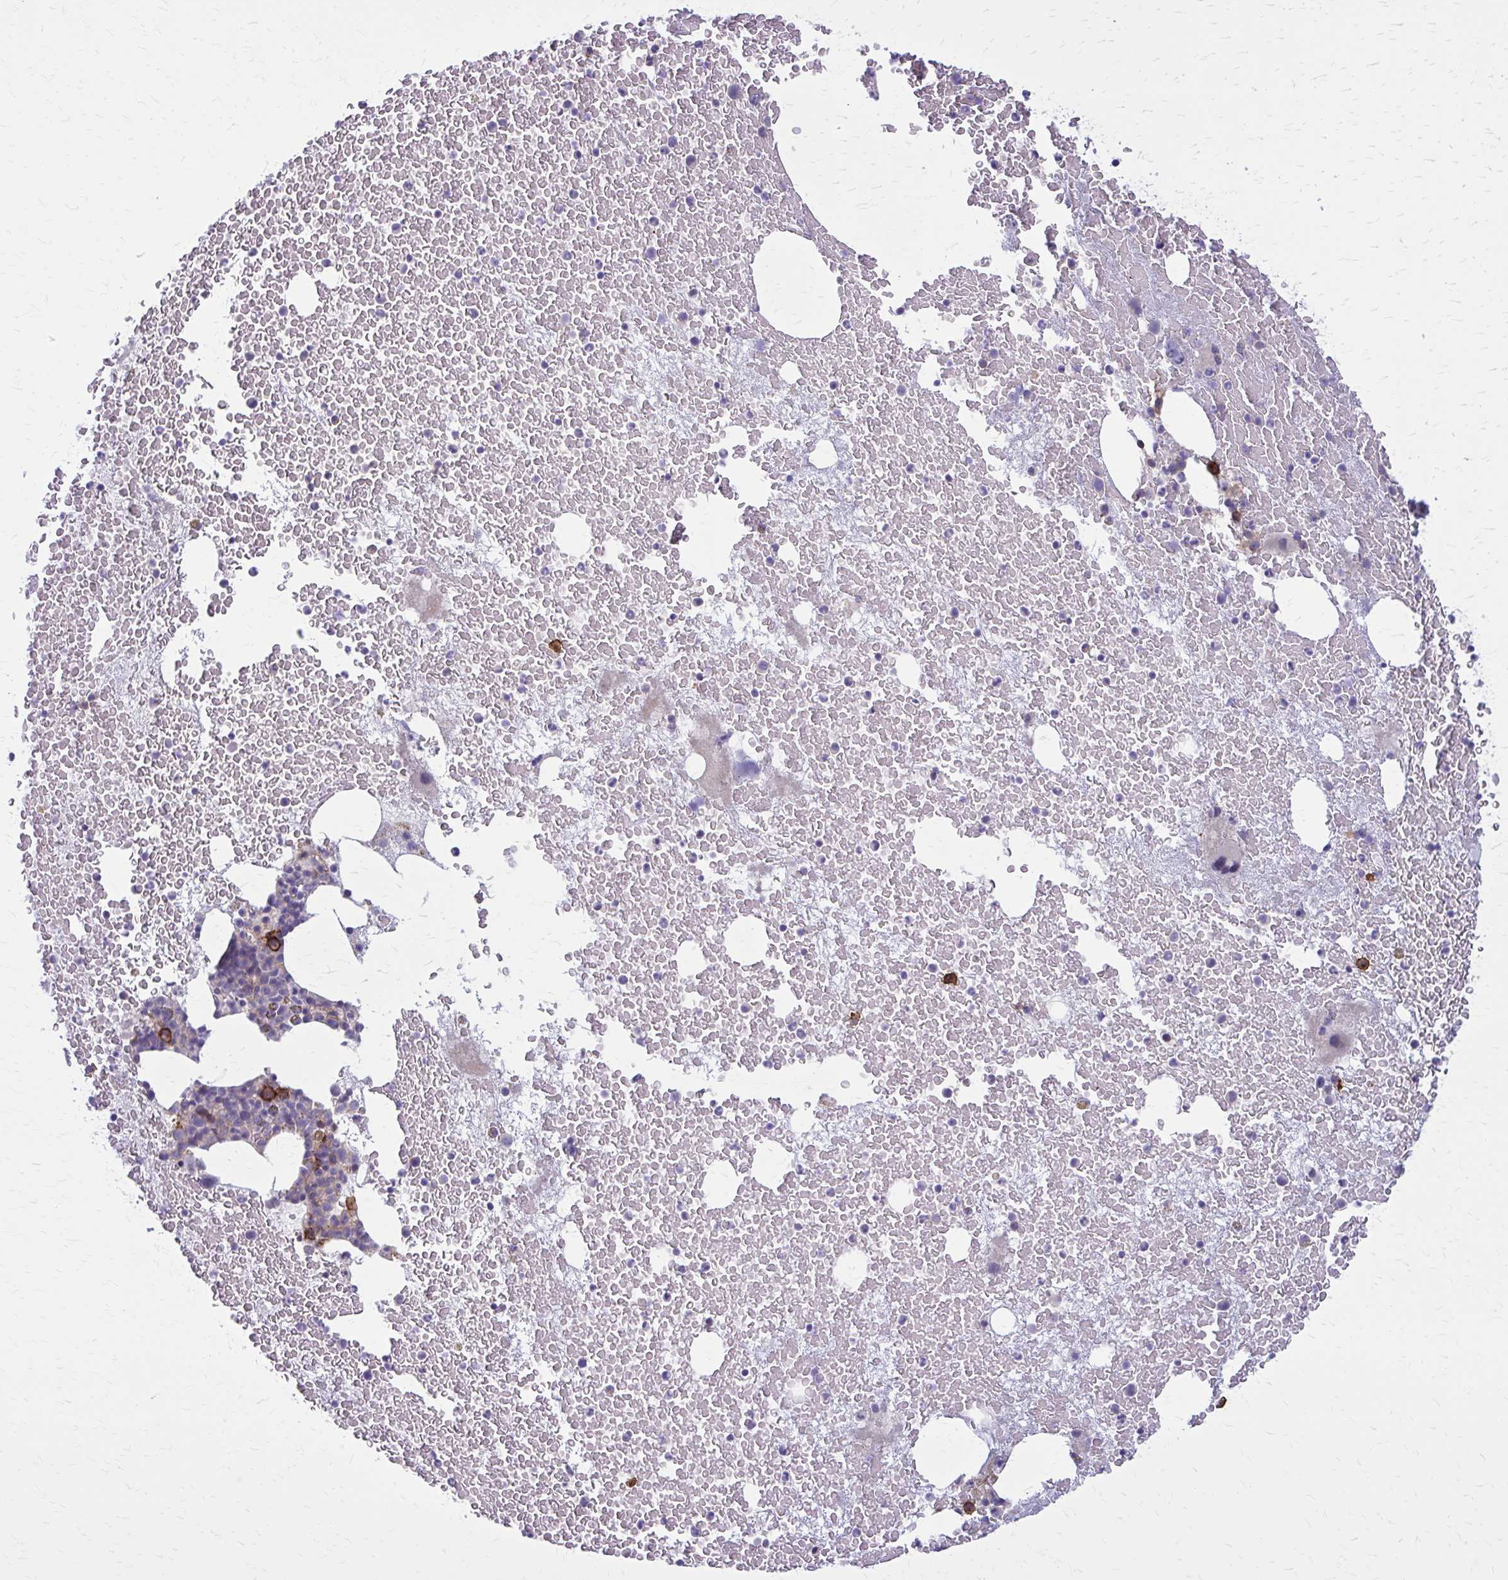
{"staining": {"intensity": "strong", "quantity": "<25%", "location": "cytoplasmic/membranous"}, "tissue": "bone marrow", "cell_type": "Hematopoietic cells", "image_type": "normal", "snomed": [{"axis": "morphology", "description": "Normal tissue, NOS"}, {"axis": "topography", "description": "Bone marrow"}], "caption": "High-power microscopy captured an immunohistochemistry histopathology image of unremarkable bone marrow, revealing strong cytoplasmic/membranous staining in about <25% of hematopoietic cells.", "gene": "CD38", "patient": {"sex": "female", "age": 73}}